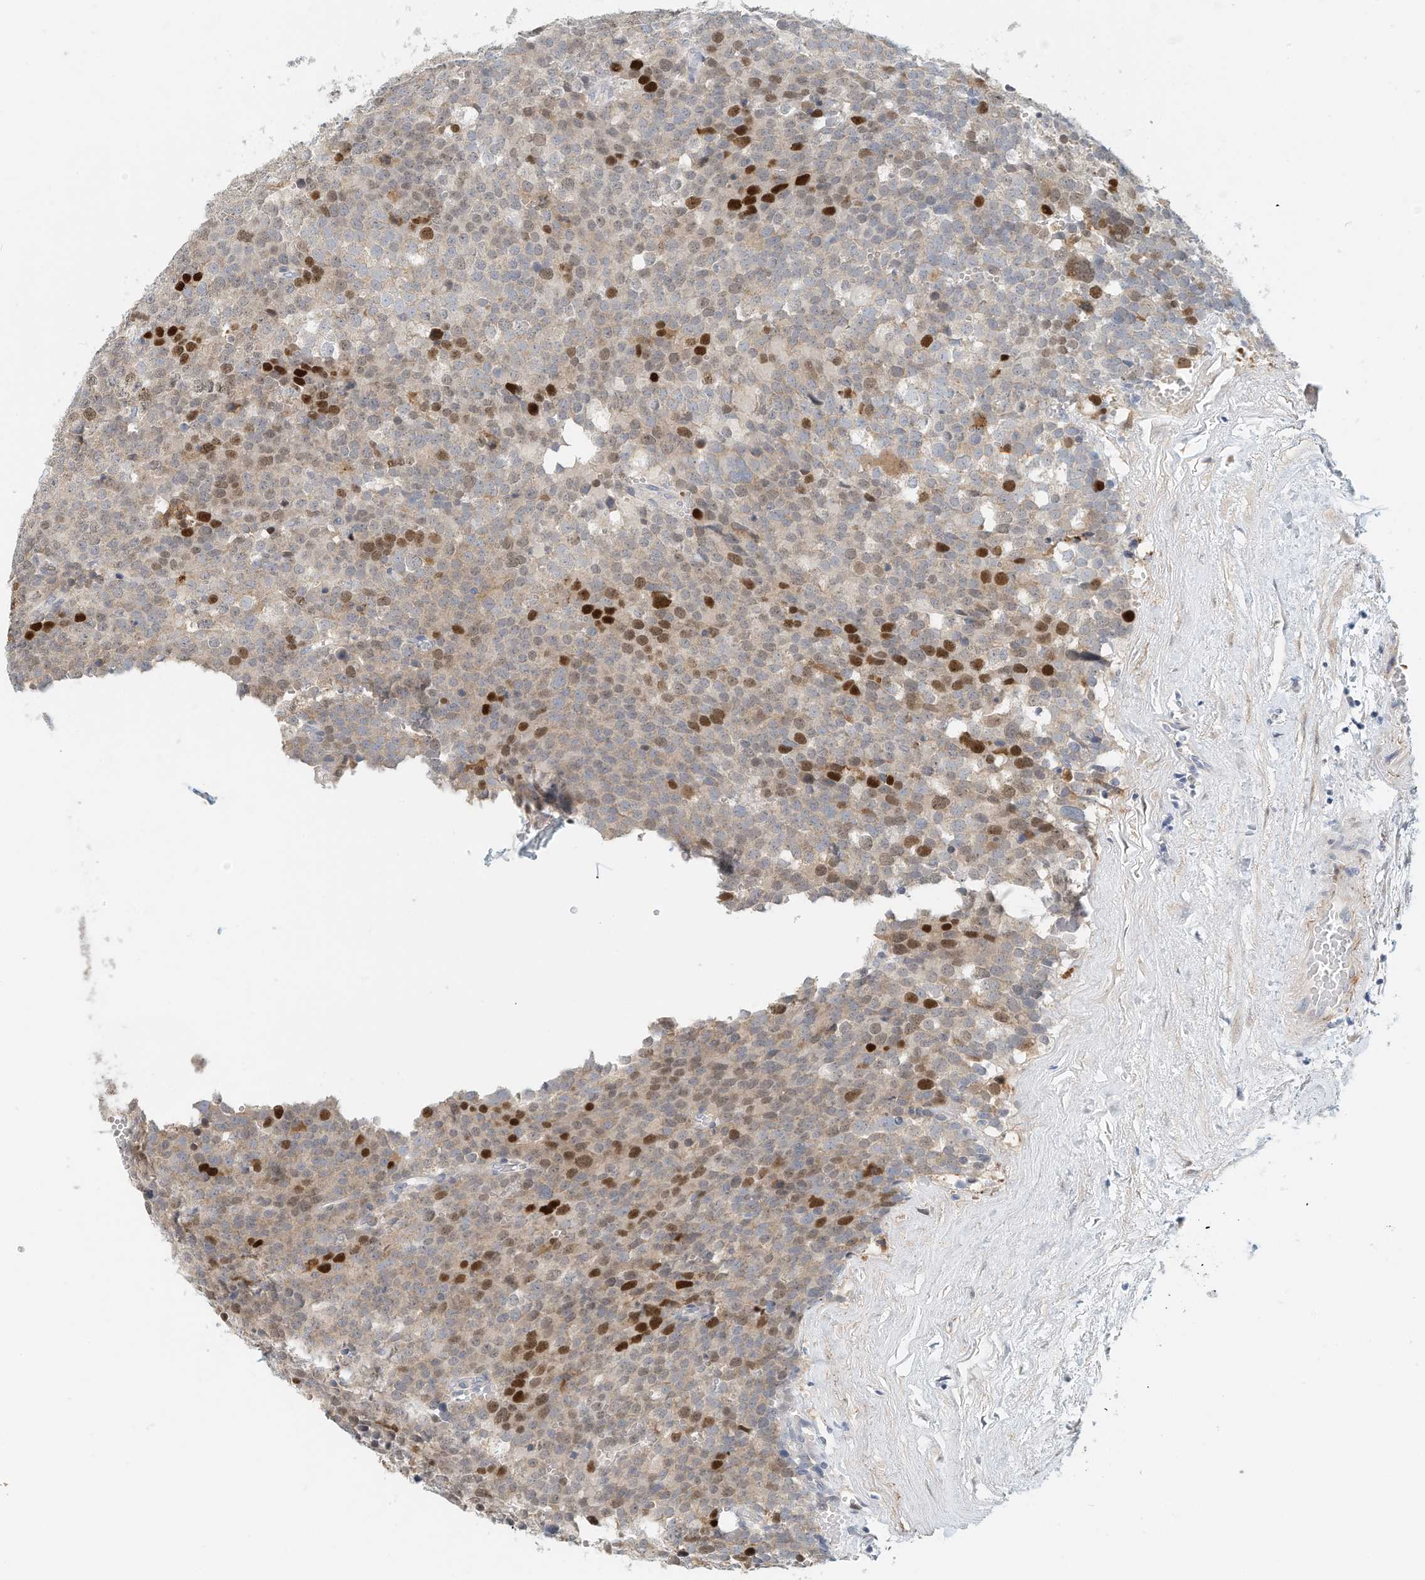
{"staining": {"intensity": "moderate", "quantity": "<25%", "location": "nuclear"}, "tissue": "testis cancer", "cell_type": "Tumor cells", "image_type": "cancer", "snomed": [{"axis": "morphology", "description": "Seminoma, NOS"}, {"axis": "topography", "description": "Testis"}], "caption": "Immunohistochemical staining of human testis seminoma demonstrates low levels of moderate nuclear protein staining in about <25% of tumor cells.", "gene": "ARHGAP28", "patient": {"sex": "male", "age": 71}}